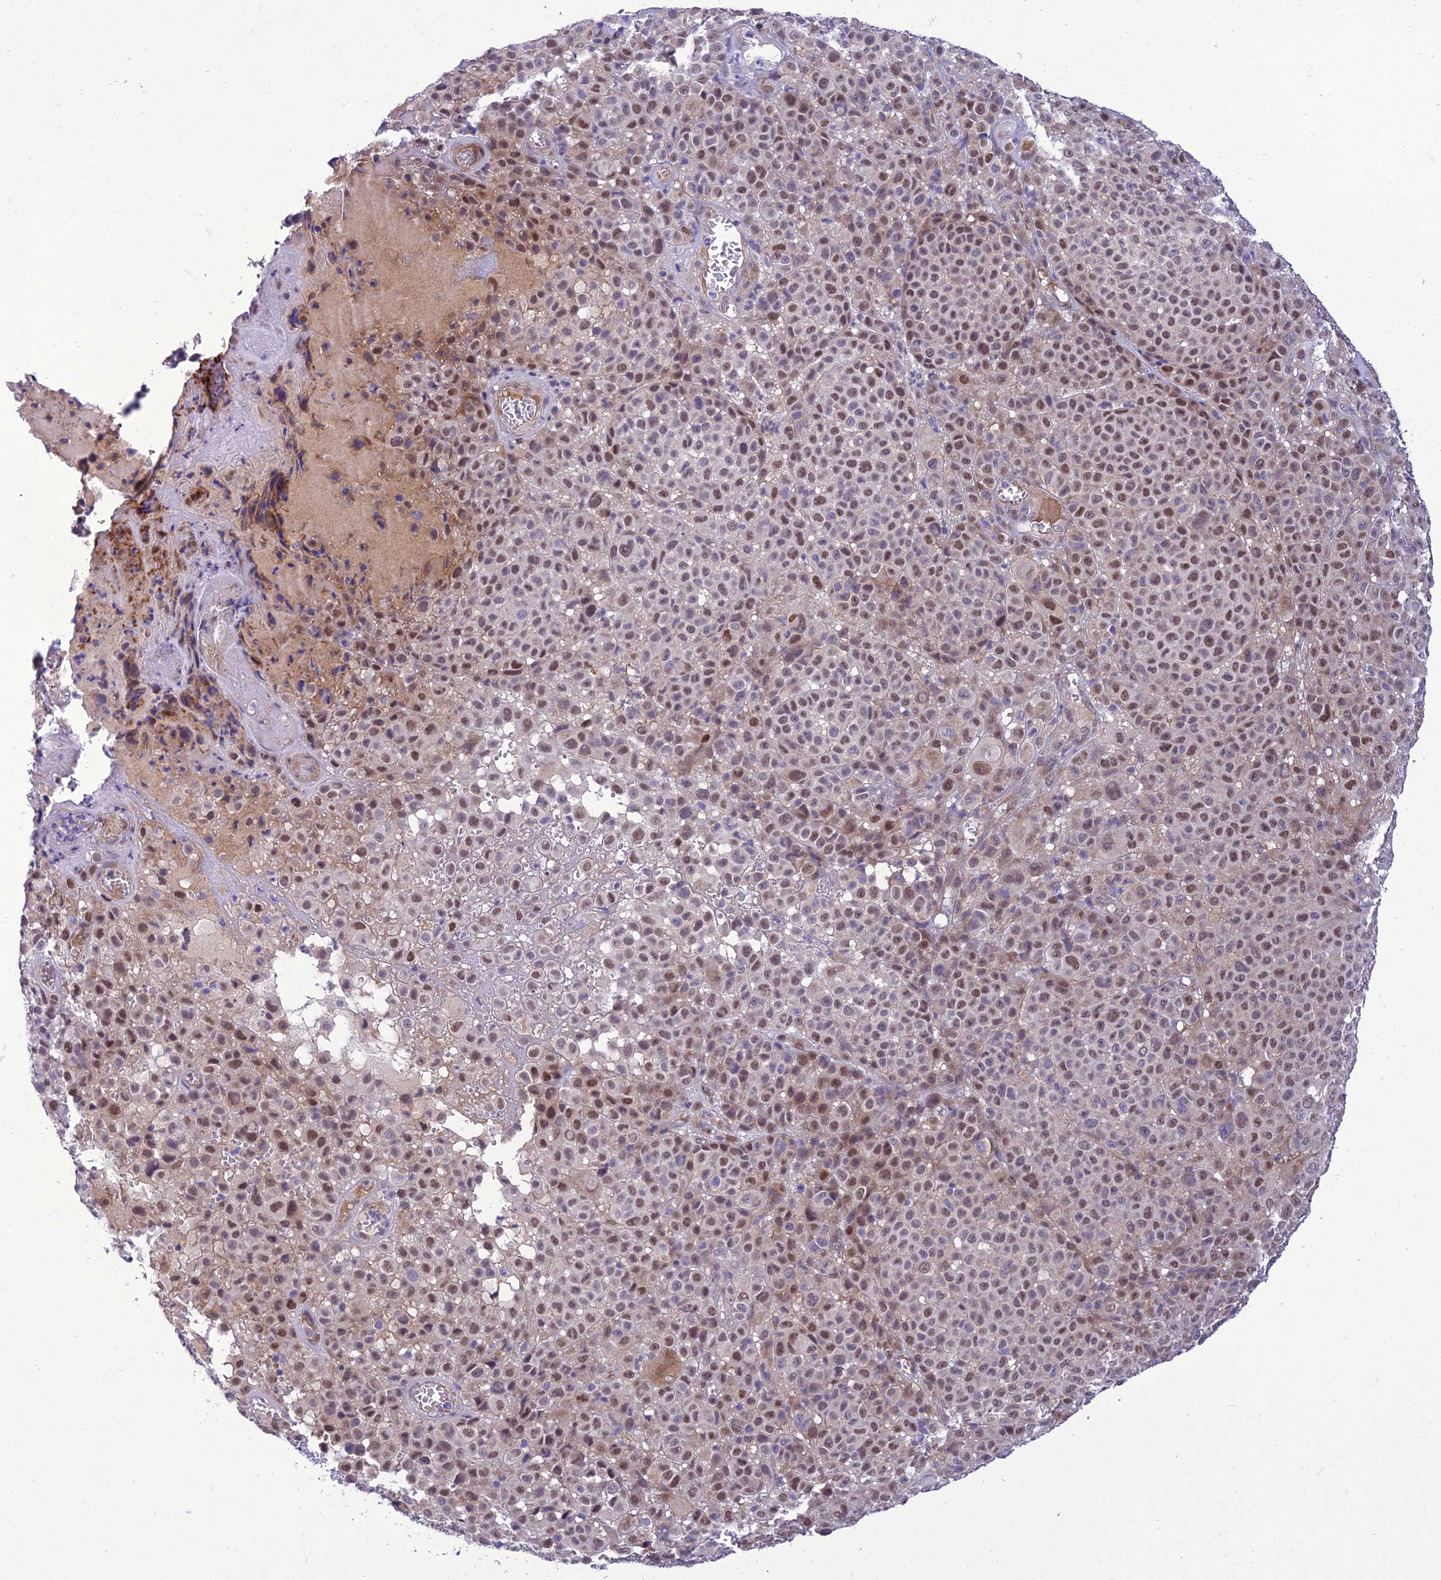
{"staining": {"intensity": "moderate", "quantity": ">75%", "location": "nuclear"}, "tissue": "melanoma", "cell_type": "Tumor cells", "image_type": "cancer", "snomed": [{"axis": "morphology", "description": "Malignant melanoma, NOS"}, {"axis": "topography", "description": "Skin"}], "caption": "Tumor cells demonstrate medium levels of moderate nuclear expression in approximately >75% of cells in melanoma.", "gene": "GAB4", "patient": {"sex": "female", "age": 94}}